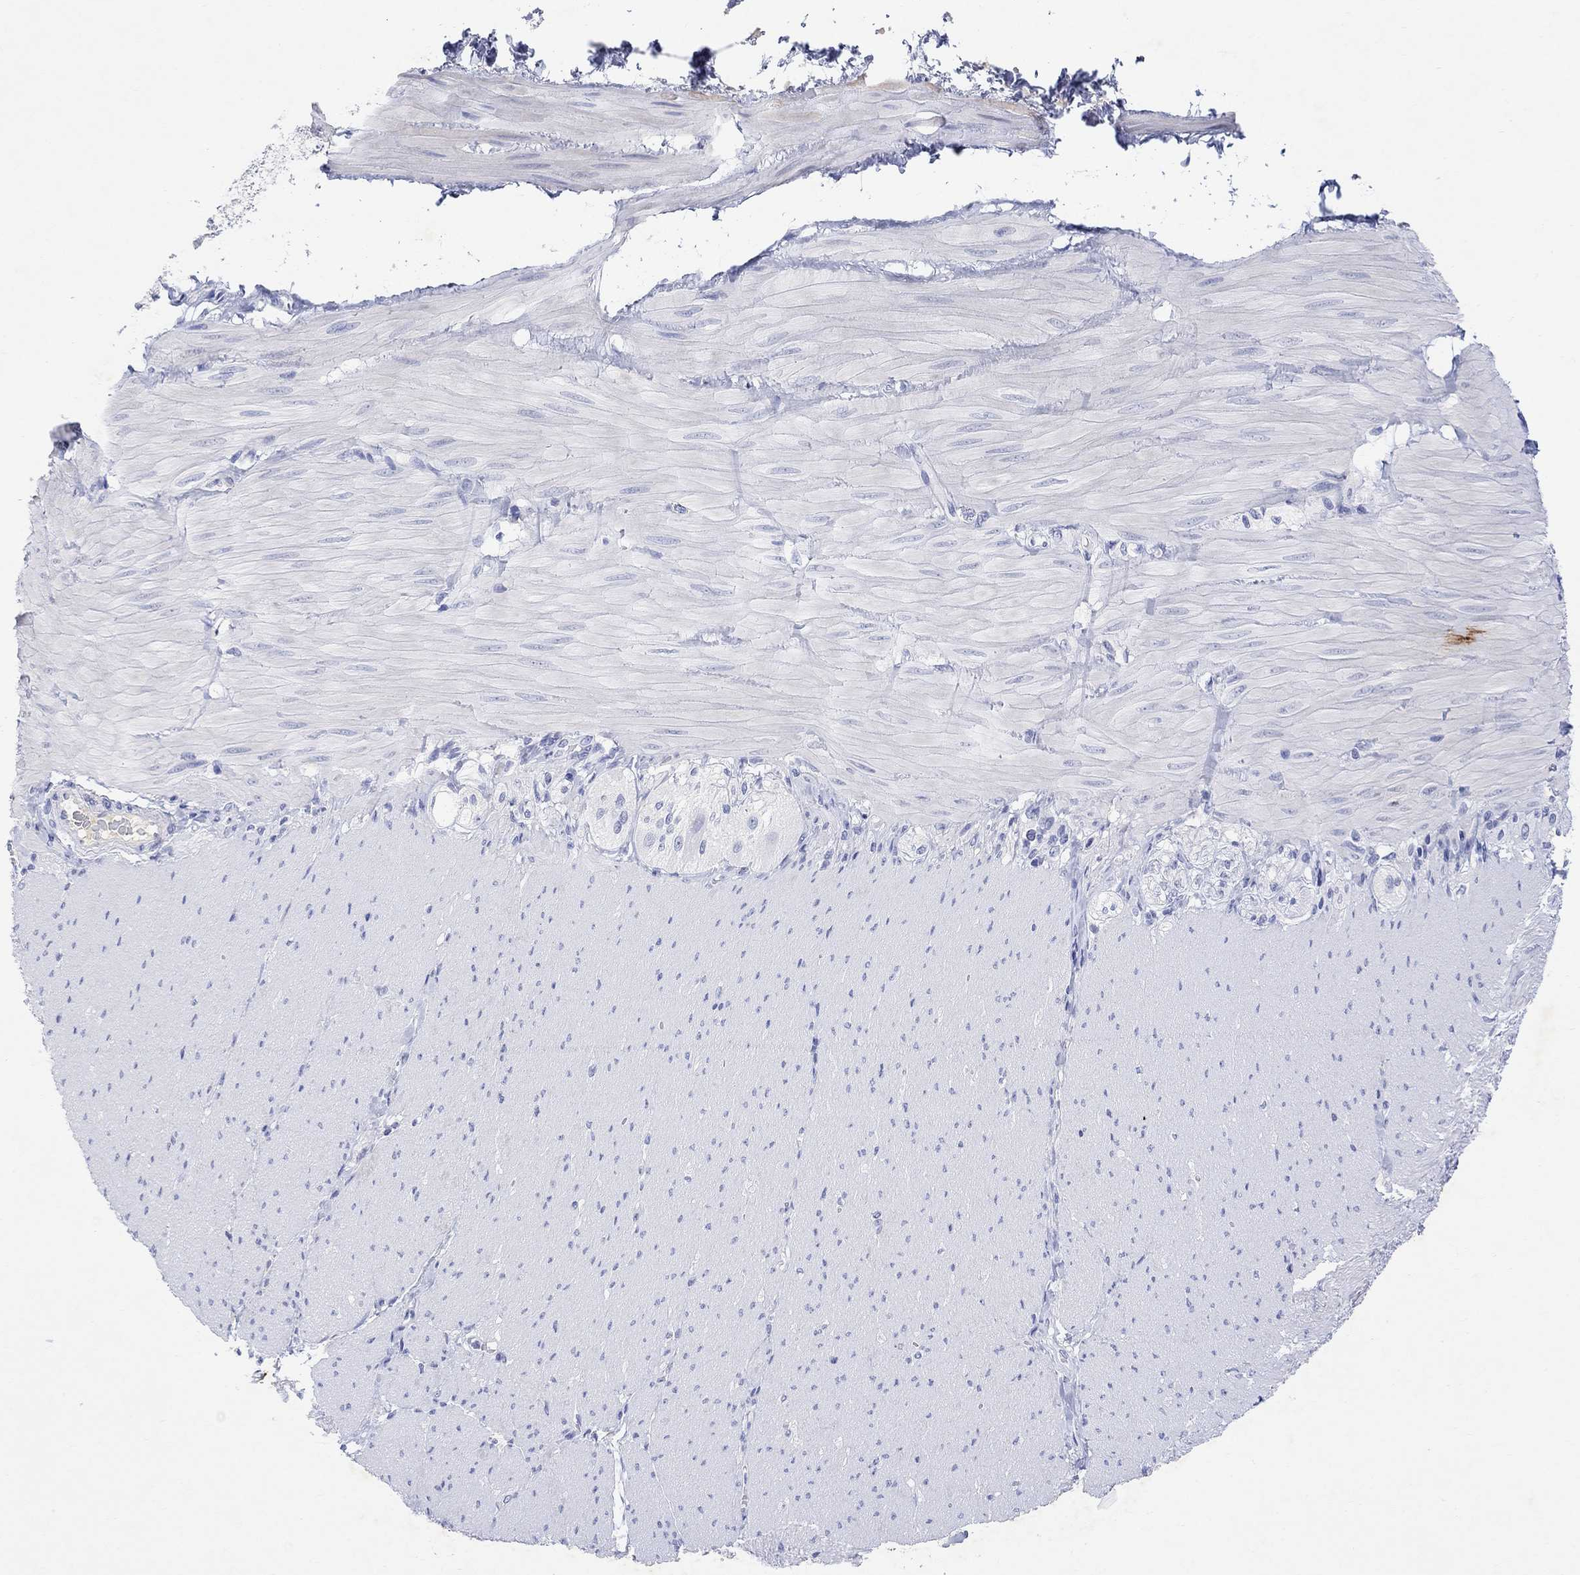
{"staining": {"intensity": "negative", "quantity": "none", "location": "none"}, "tissue": "adipose tissue", "cell_type": "Adipocytes", "image_type": "normal", "snomed": [{"axis": "morphology", "description": "Normal tissue, NOS"}, {"axis": "topography", "description": "Smooth muscle"}, {"axis": "topography", "description": "Duodenum"}, {"axis": "topography", "description": "Peripheral nerve tissue"}], "caption": "Immunohistochemistry of benign human adipose tissue reveals no expression in adipocytes.", "gene": "TYR", "patient": {"sex": "female", "age": 61}}